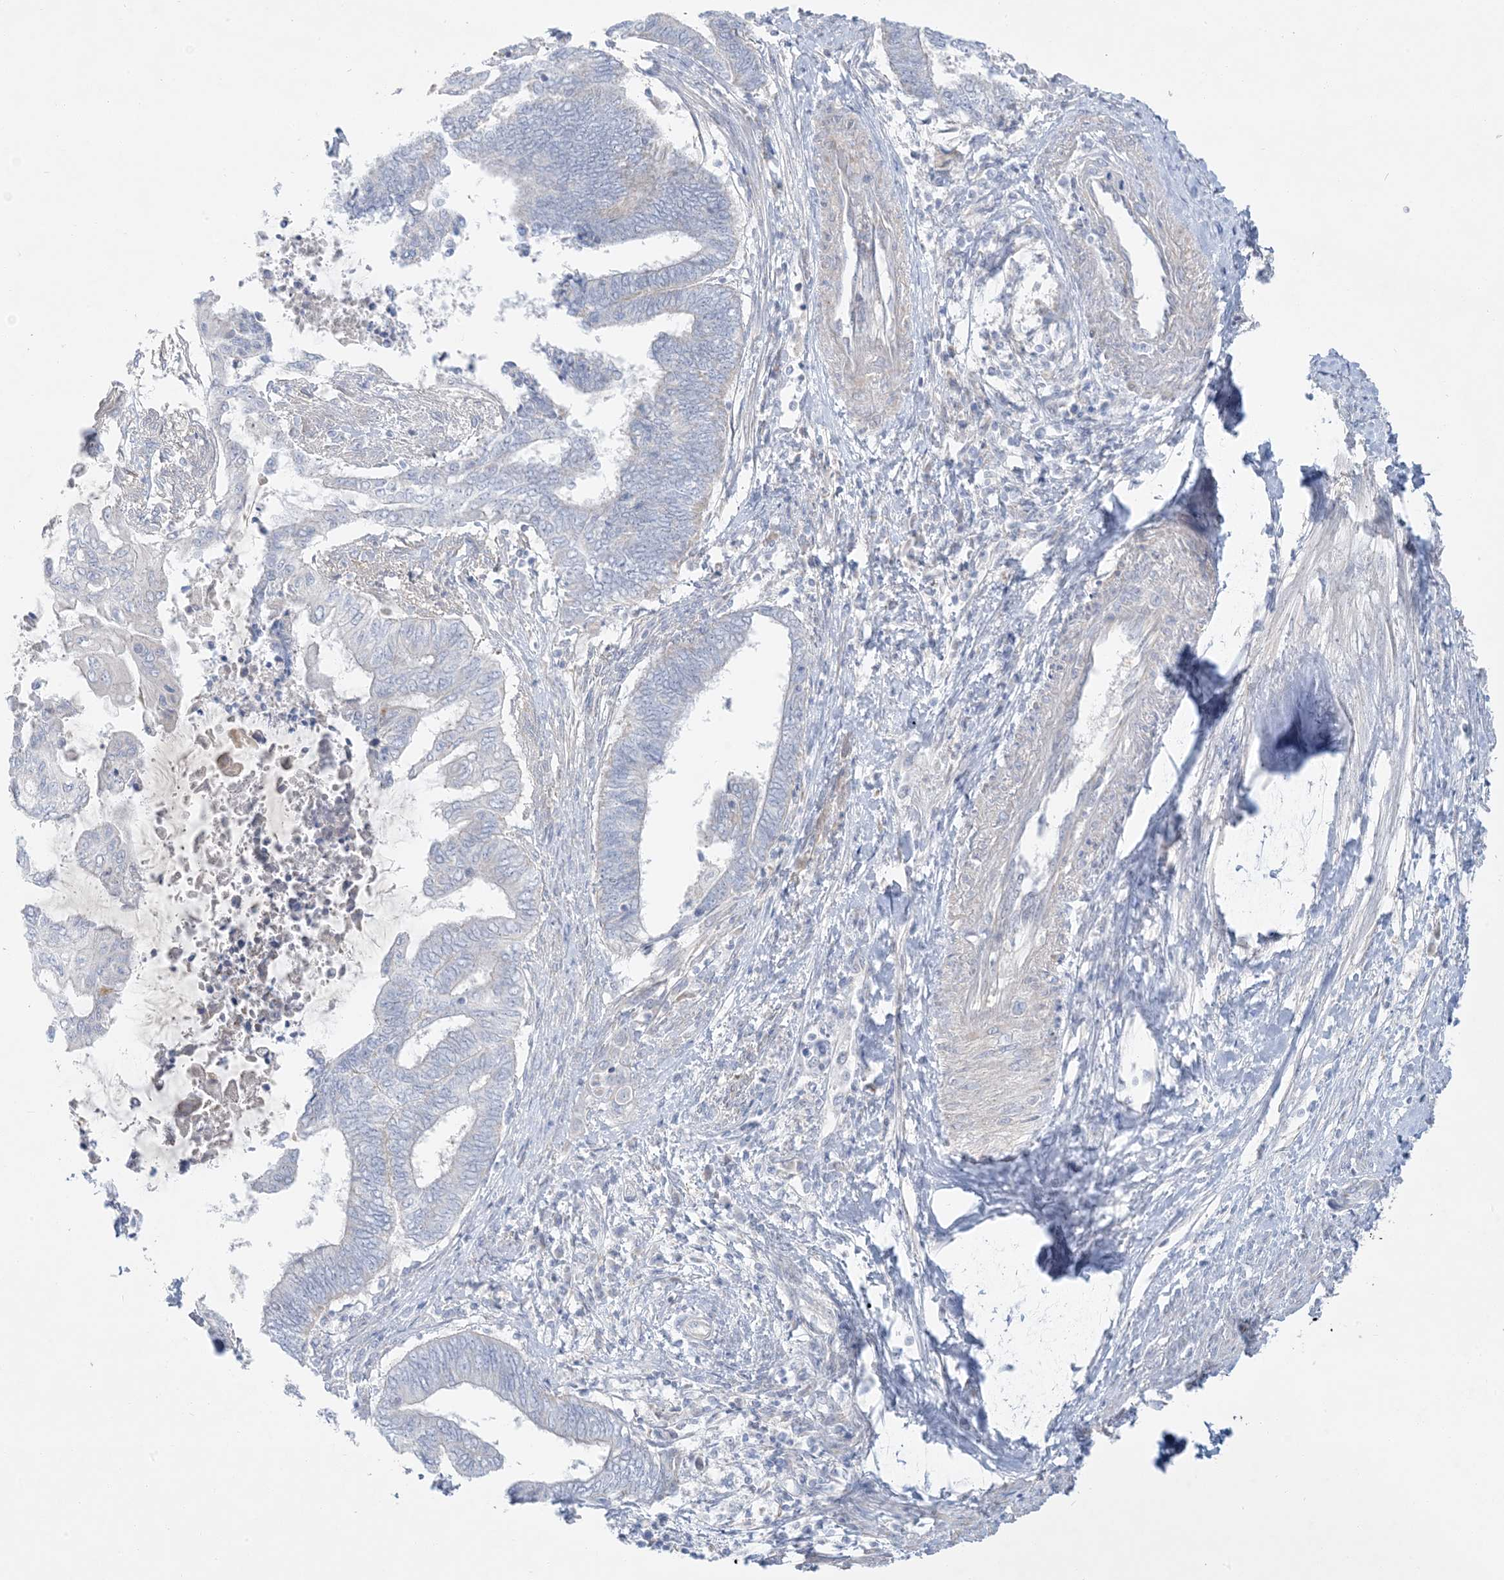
{"staining": {"intensity": "negative", "quantity": "none", "location": "none"}, "tissue": "endometrial cancer", "cell_type": "Tumor cells", "image_type": "cancer", "snomed": [{"axis": "morphology", "description": "Adenocarcinoma, NOS"}, {"axis": "topography", "description": "Uterus"}, {"axis": "topography", "description": "Endometrium"}], "caption": "Tumor cells show no significant positivity in endometrial cancer (adenocarcinoma). (DAB (3,3'-diaminobenzidine) immunohistochemistry visualized using brightfield microscopy, high magnification).", "gene": "FAM184A", "patient": {"sex": "female", "age": 70}}